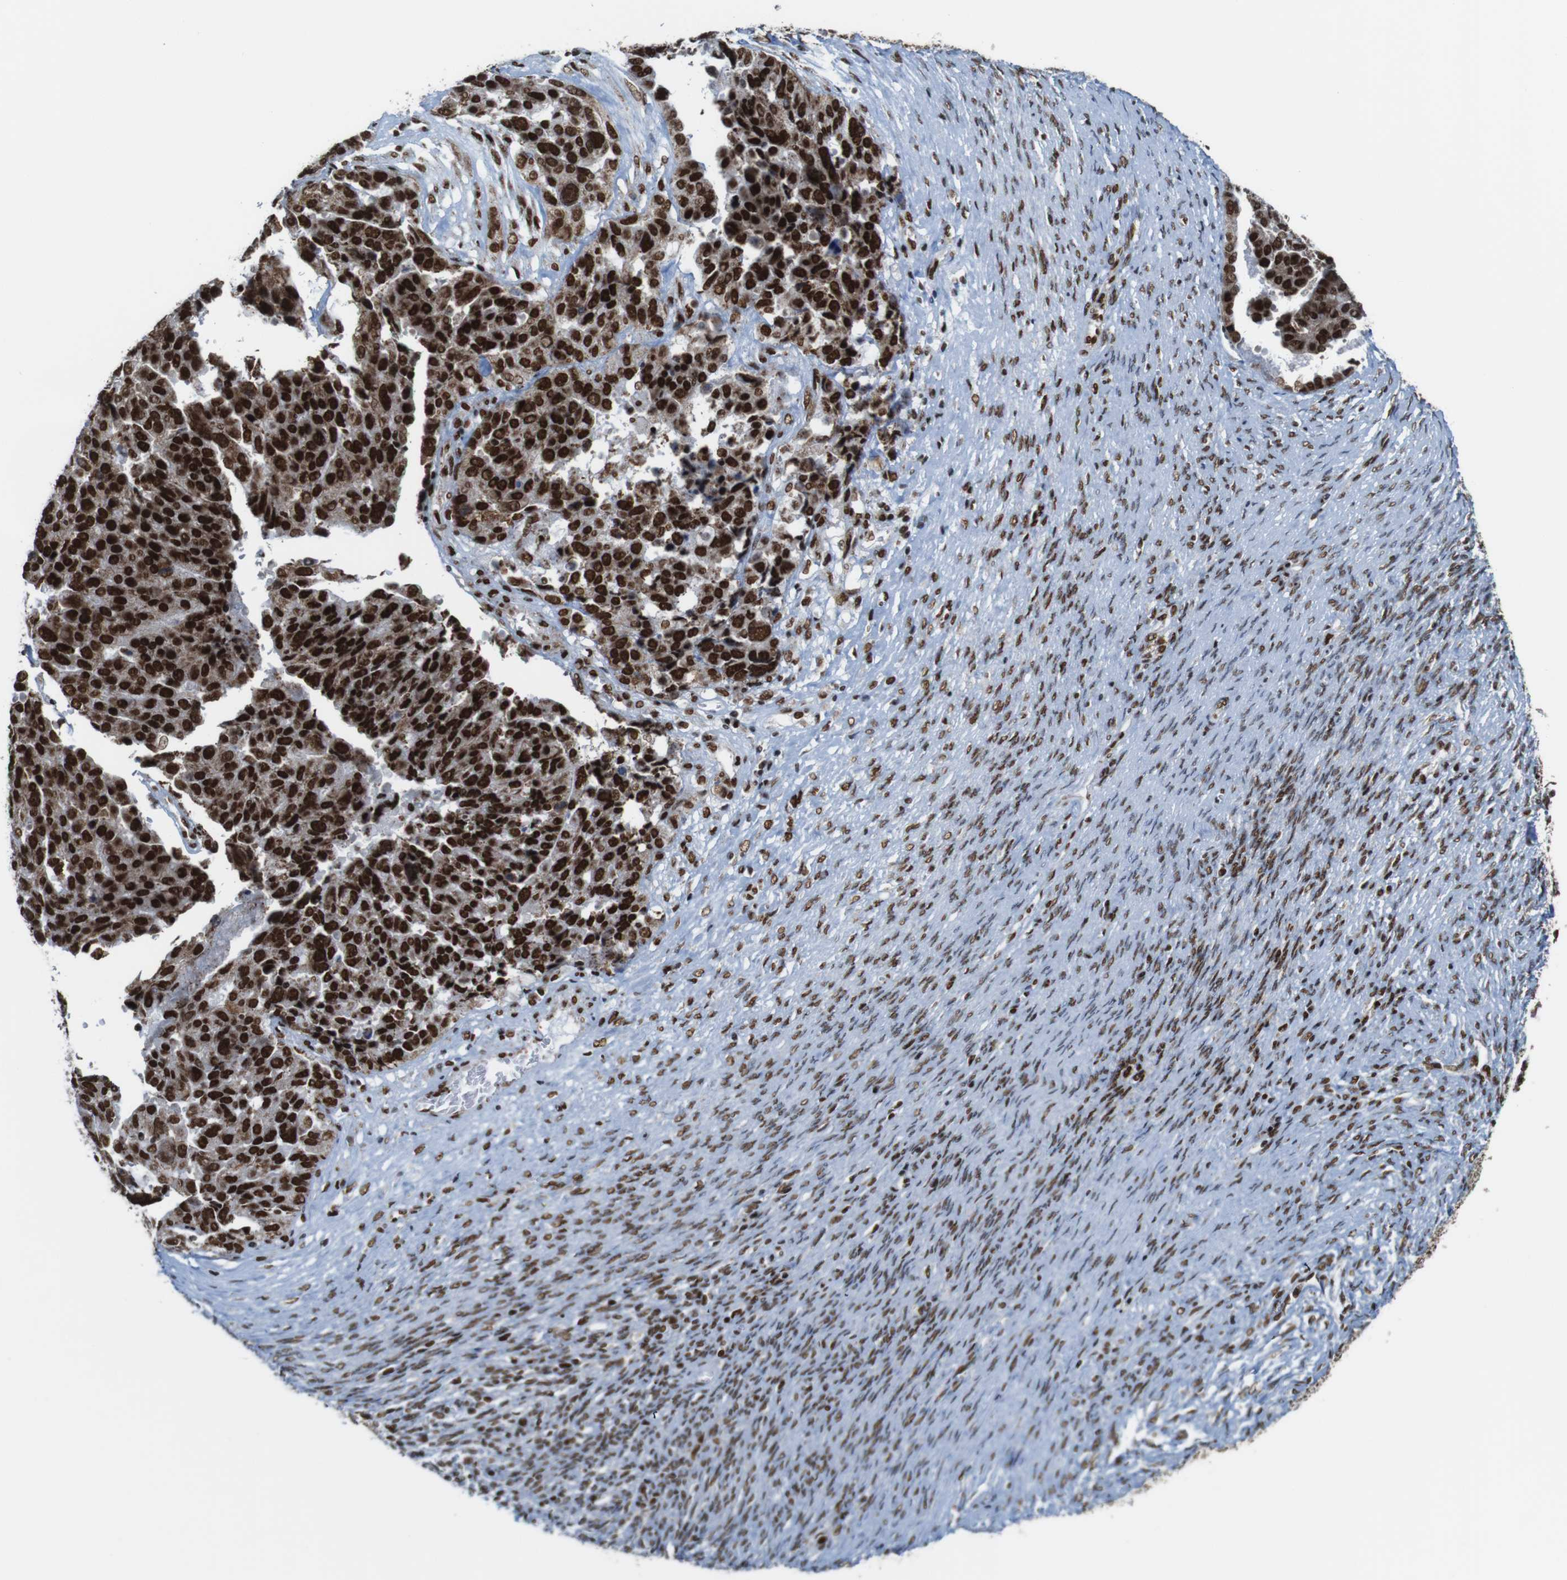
{"staining": {"intensity": "strong", "quantity": ">75%", "location": "nuclear"}, "tissue": "ovarian cancer", "cell_type": "Tumor cells", "image_type": "cancer", "snomed": [{"axis": "morphology", "description": "Cystadenocarcinoma, serous, NOS"}, {"axis": "topography", "description": "Ovary"}], "caption": "Immunohistochemical staining of ovarian cancer displays strong nuclear protein positivity in approximately >75% of tumor cells. (Stains: DAB in brown, nuclei in blue, Microscopy: brightfield microscopy at high magnification).", "gene": "ROMO1", "patient": {"sex": "female", "age": 44}}